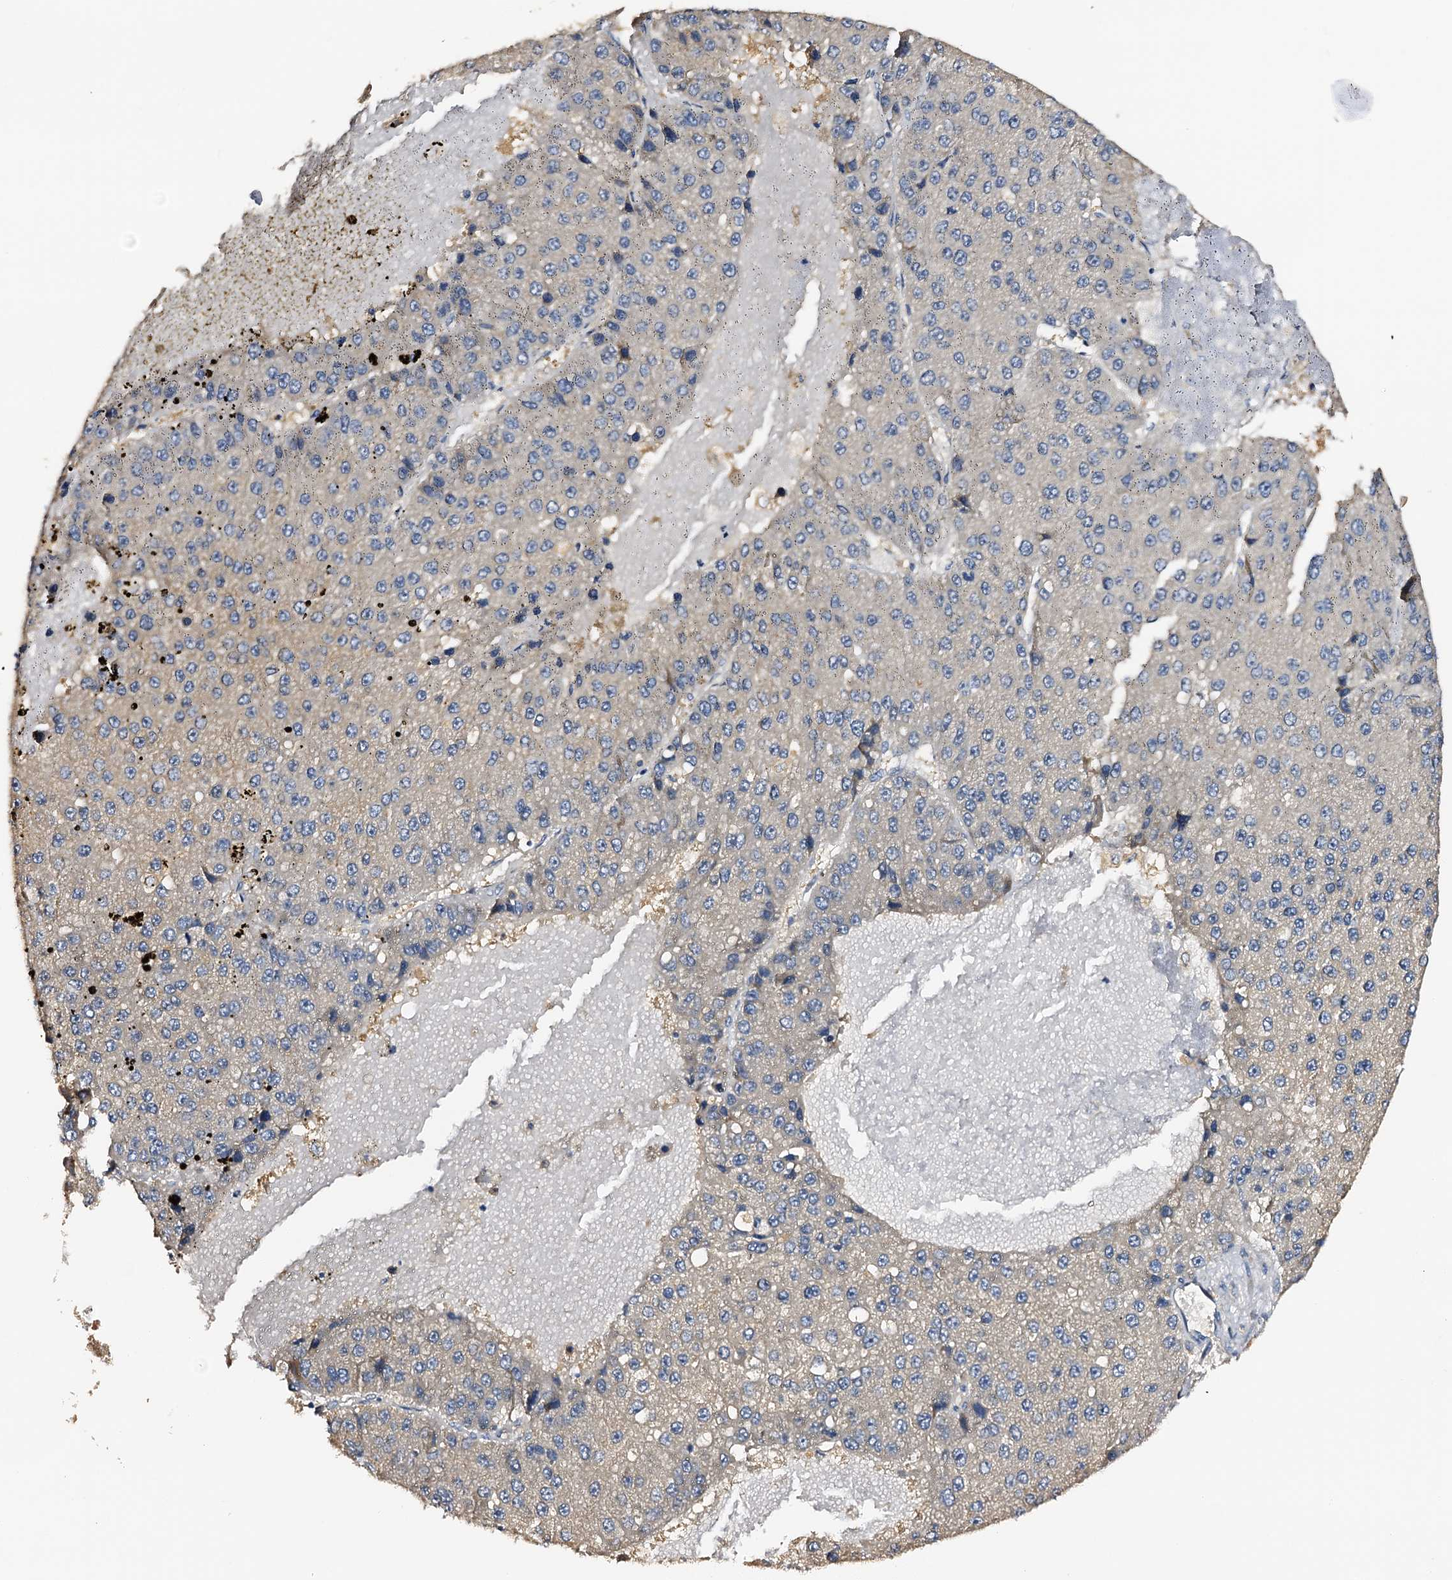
{"staining": {"intensity": "weak", "quantity": "25%-75%", "location": "cytoplasmic/membranous"}, "tissue": "liver cancer", "cell_type": "Tumor cells", "image_type": "cancer", "snomed": [{"axis": "morphology", "description": "Carcinoma, Hepatocellular, NOS"}, {"axis": "topography", "description": "Liver"}], "caption": "Immunohistochemistry photomicrograph of neoplastic tissue: liver cancer stained using immunohistochemistry shows low levels of weak protein expression localized specifically in the cytoplasmic/membranous of tumor cells, appearing as a cytoplasmic/membranous brown color.", "gene": "DMXL2", "patient": {"sex": "female", "age": 73}}